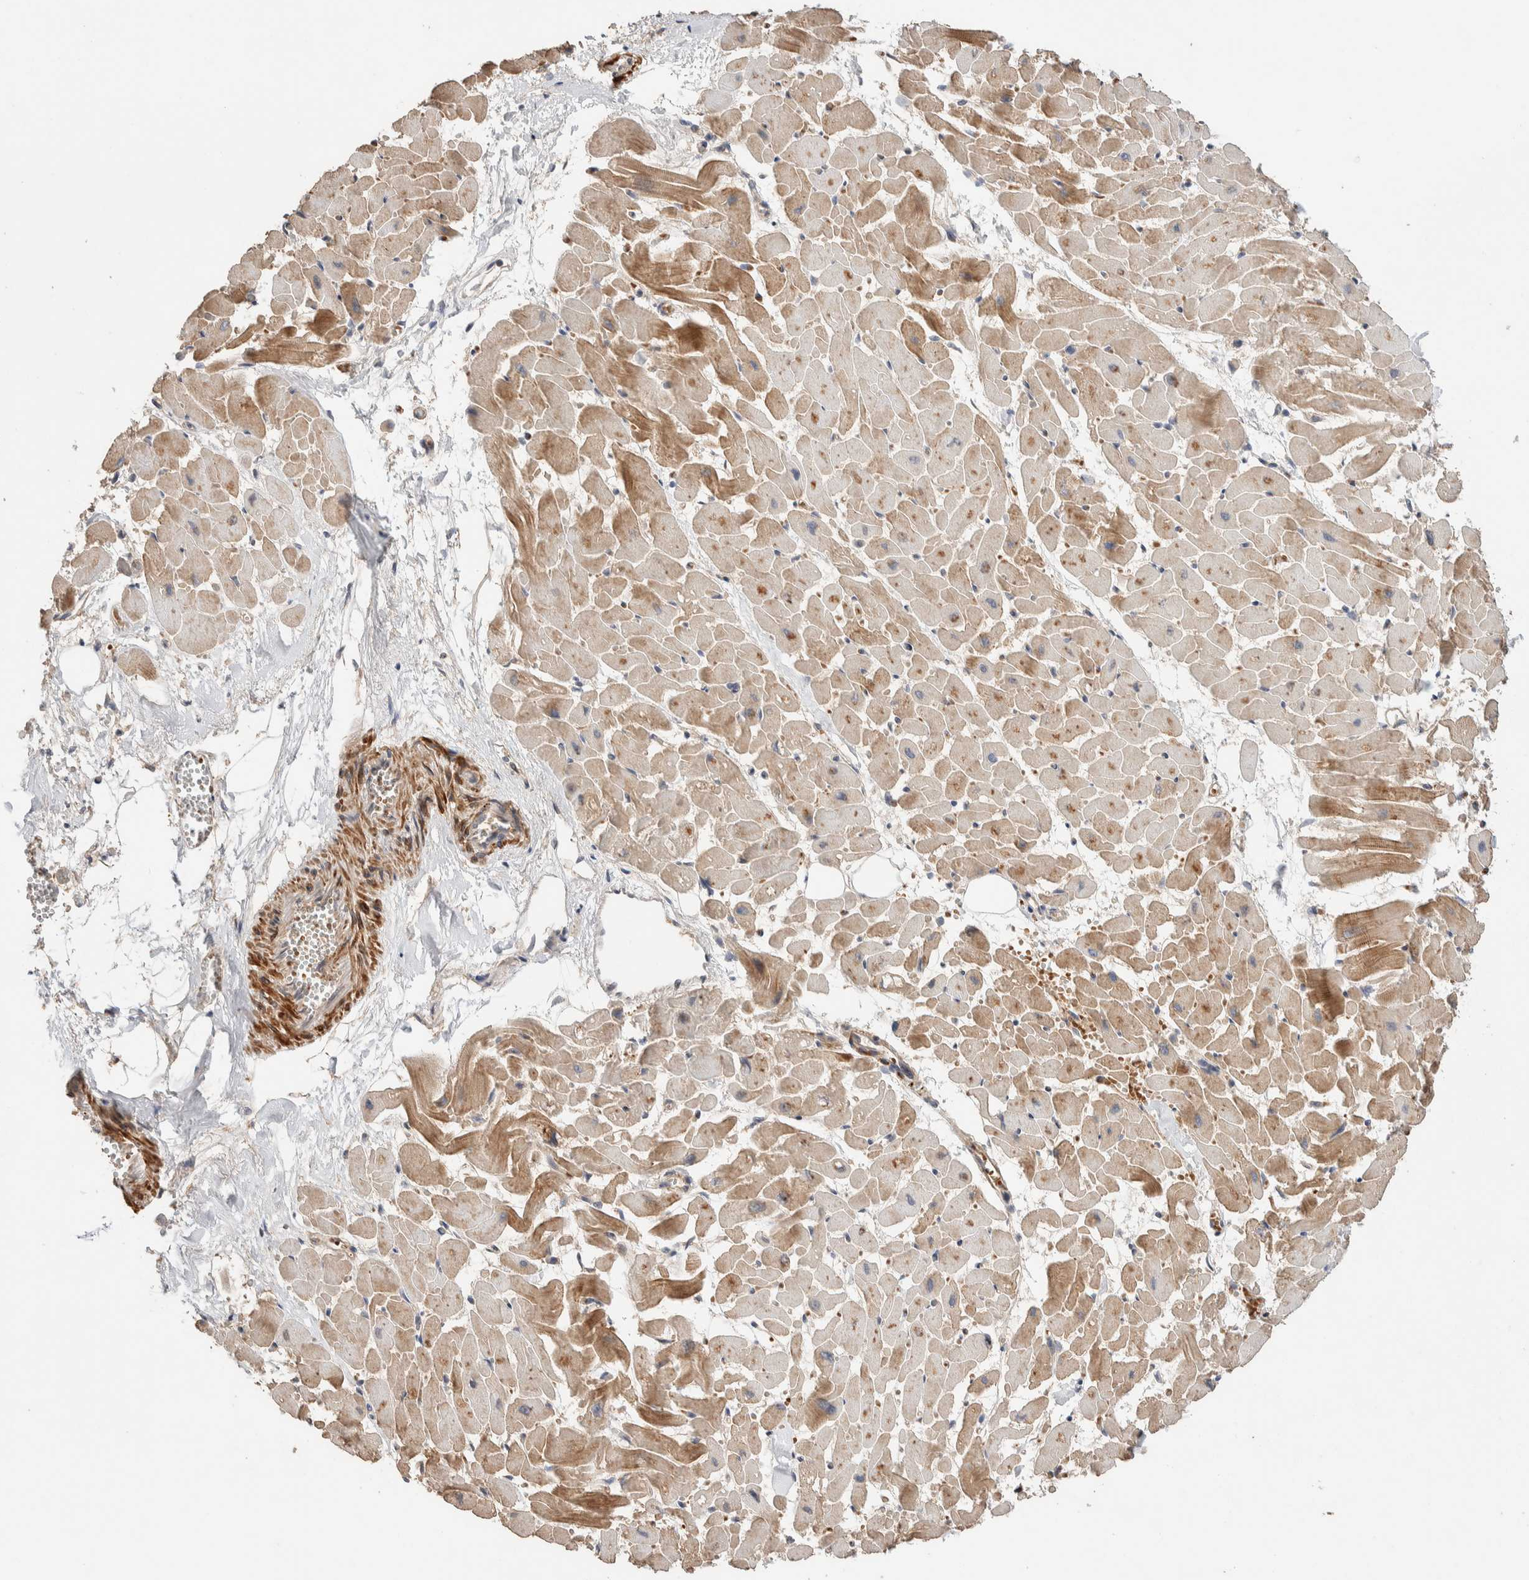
{"staining": {"intensity": "weak", "quantity": ">75%", "location": "cytoplasmic/membranous"}, "tissue": "heart muscle", "cell_type": "Cardiomyocytes", "image_type": "normal", "snomed": [{"axis": "morphology", "description": "Normal tissue, NOS"}, {"axis": "topography", "description": "Heart"}], "caption": "Immunohistochemistry (IHC) image of unremarkable human heart muscle stained for a protein (brown), which exhibits low levels of weak cytoplasmic/membranous staining in about >75% of cardiomyocytes.", "gene": "WDR91", "patient": {"sex": "female", "age": 19}}